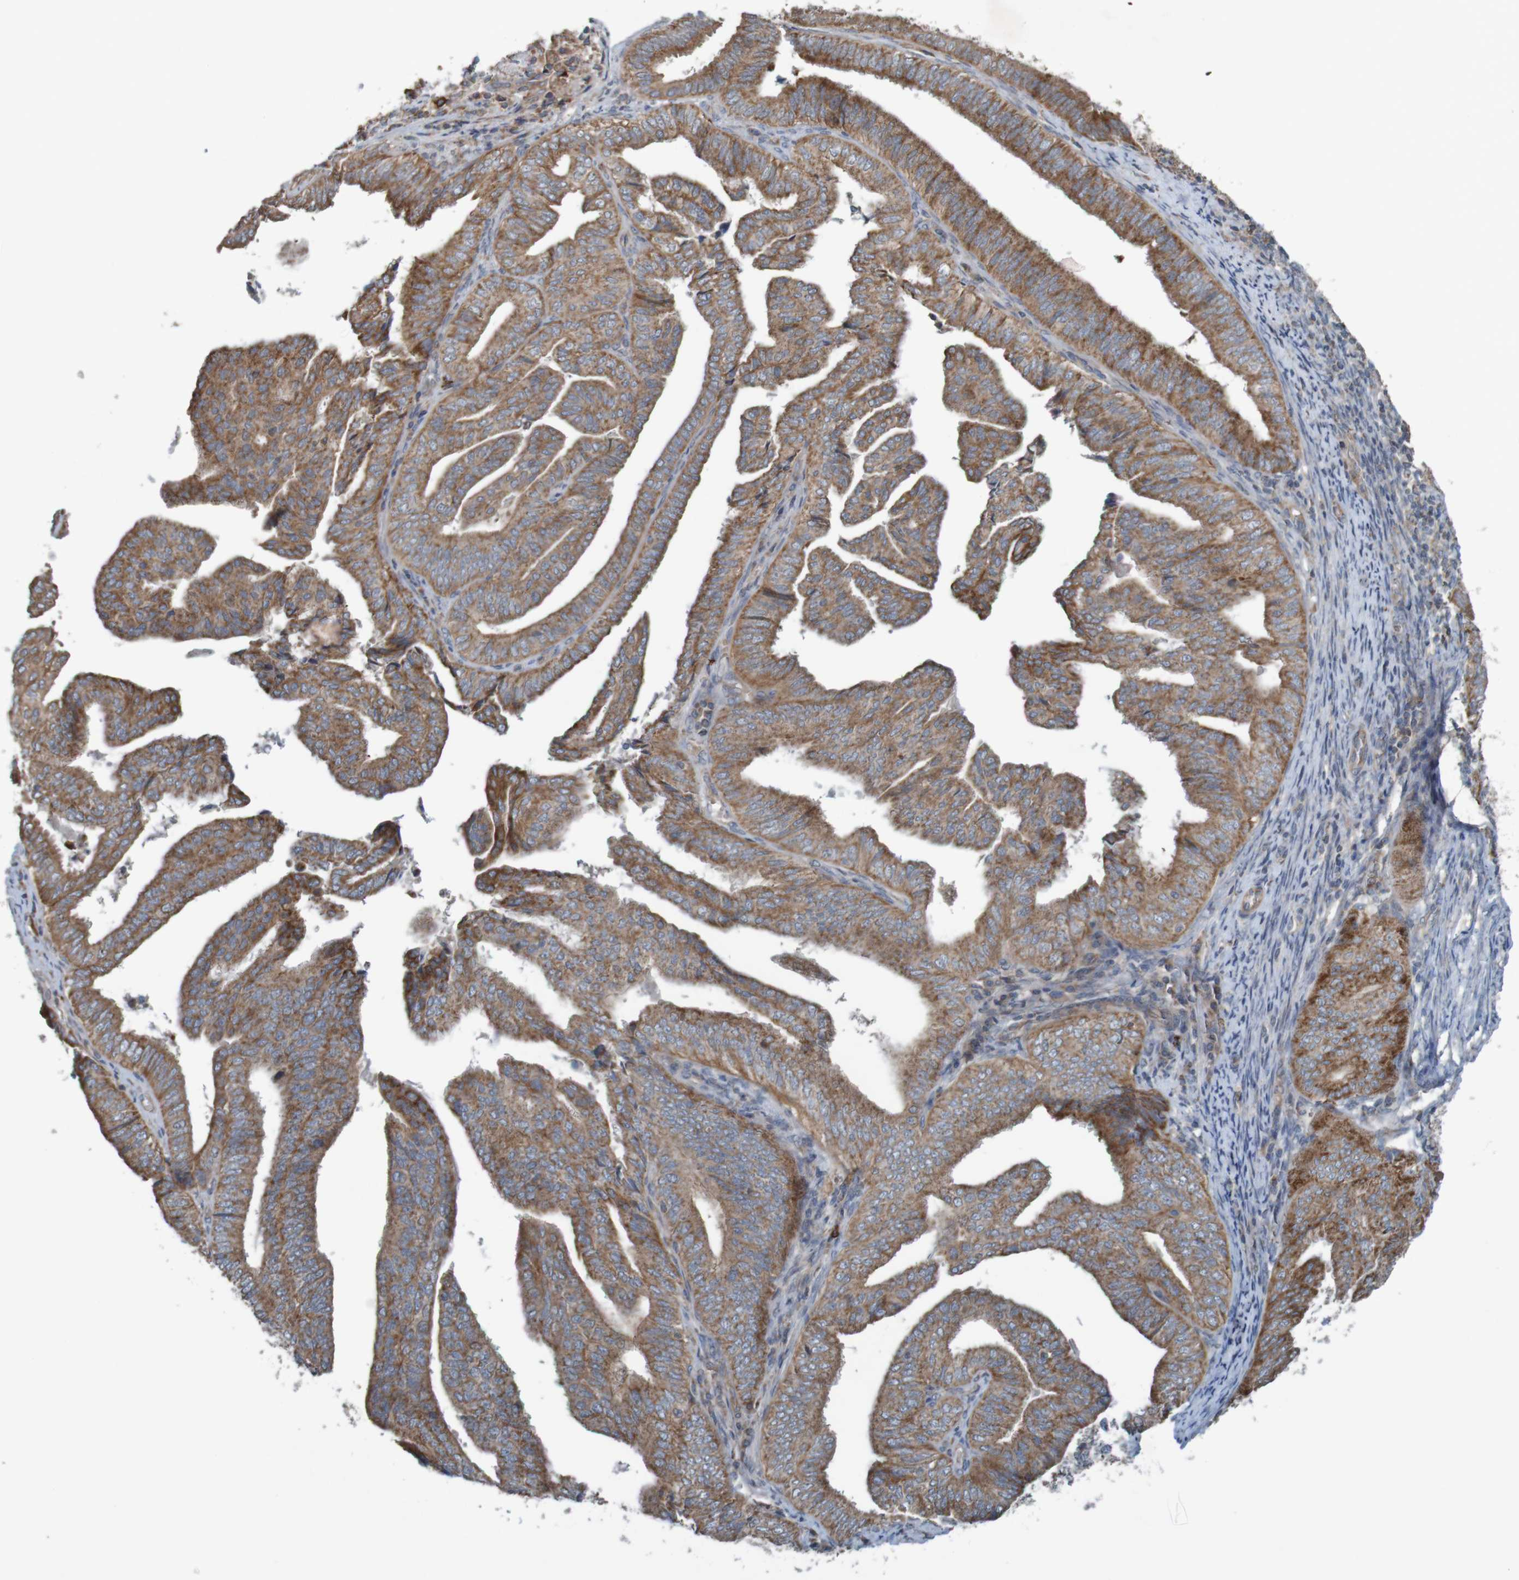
{"staining": {"intensity": "moderate", "quantity": ">75%", "location": "cytoplasmic/membranous"}, "tissue": "endometrial cancer", "cell_type": "Tumor cells", "image_type": "cancer", "snomed": [{"axis": "morphology", "description": "Adenocarcinoma, NOS"}, {"axis": "topography", "description": "Endometrium"}], "caption": "DAB immunohistochemical staining of human endometrial cancer reveals moderate cytoplasmic/membranous protein positivity in about >75% of tumor cells. (IHC, brightfield microscopy, high magnification).", "gene": "B3GAT2", "patient": {"sex": "female", "age": 58}}